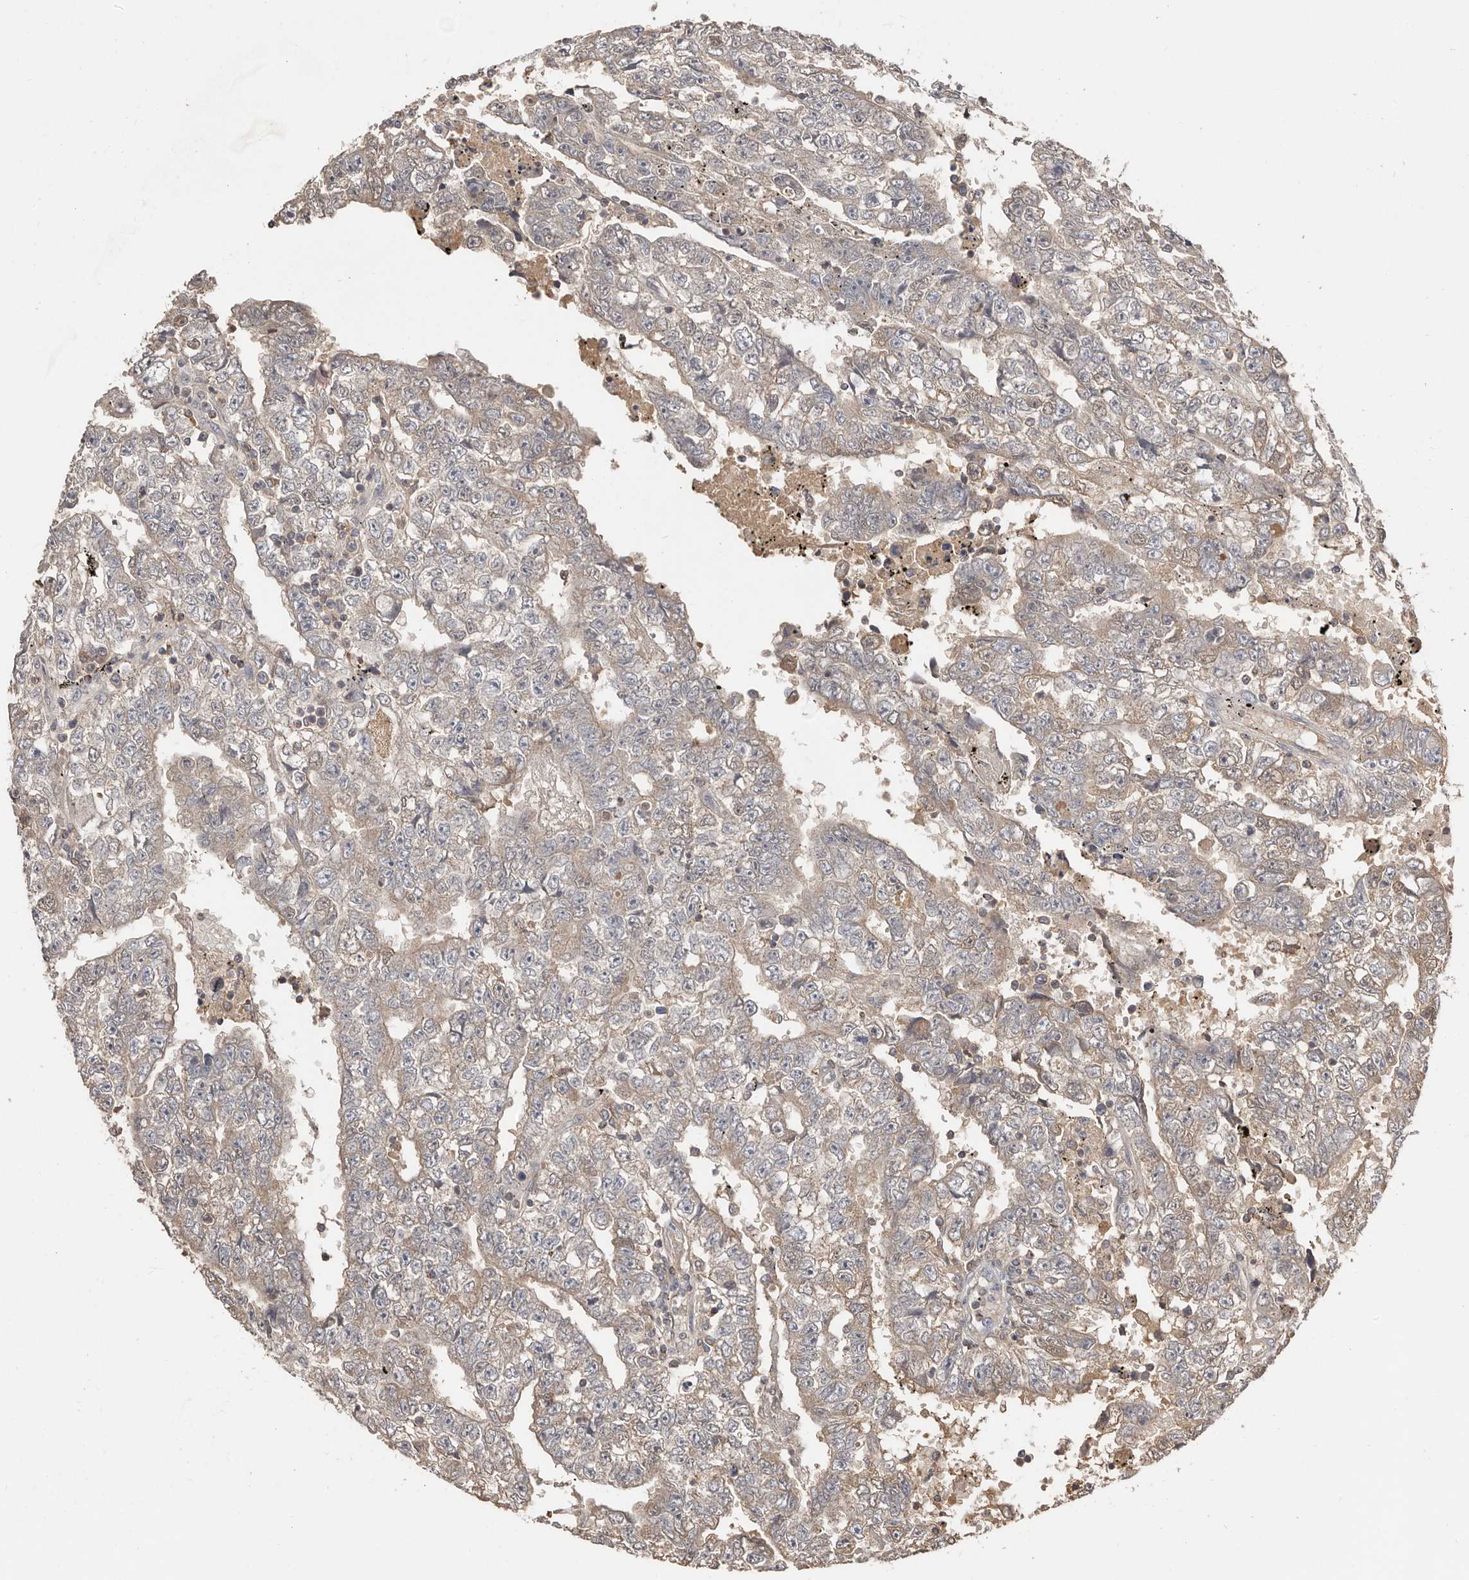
{"staining": {"intensity": "weak", "quantity": "25%-75%", "location": "cytoplasmic/membranous"}, "tissue": "testis cancer", "cell_type": "Tumor cells", "image_type": "cancer", "snomed": [{"axis": "morphology", "description": "Carcinoma, Embryonal, NOS"}, {"axis": "topography", "description": "Testis"}], "caption": "Weak cytoplasmic/membranous positivity for a protein is present in about 25%-75% of tumor cells of testis cancer (embryonal carcinoma) using immunohistochemistry (IHC).", "gene": "SLC39A2", "patient": {"sex": "male", "age": 25}}